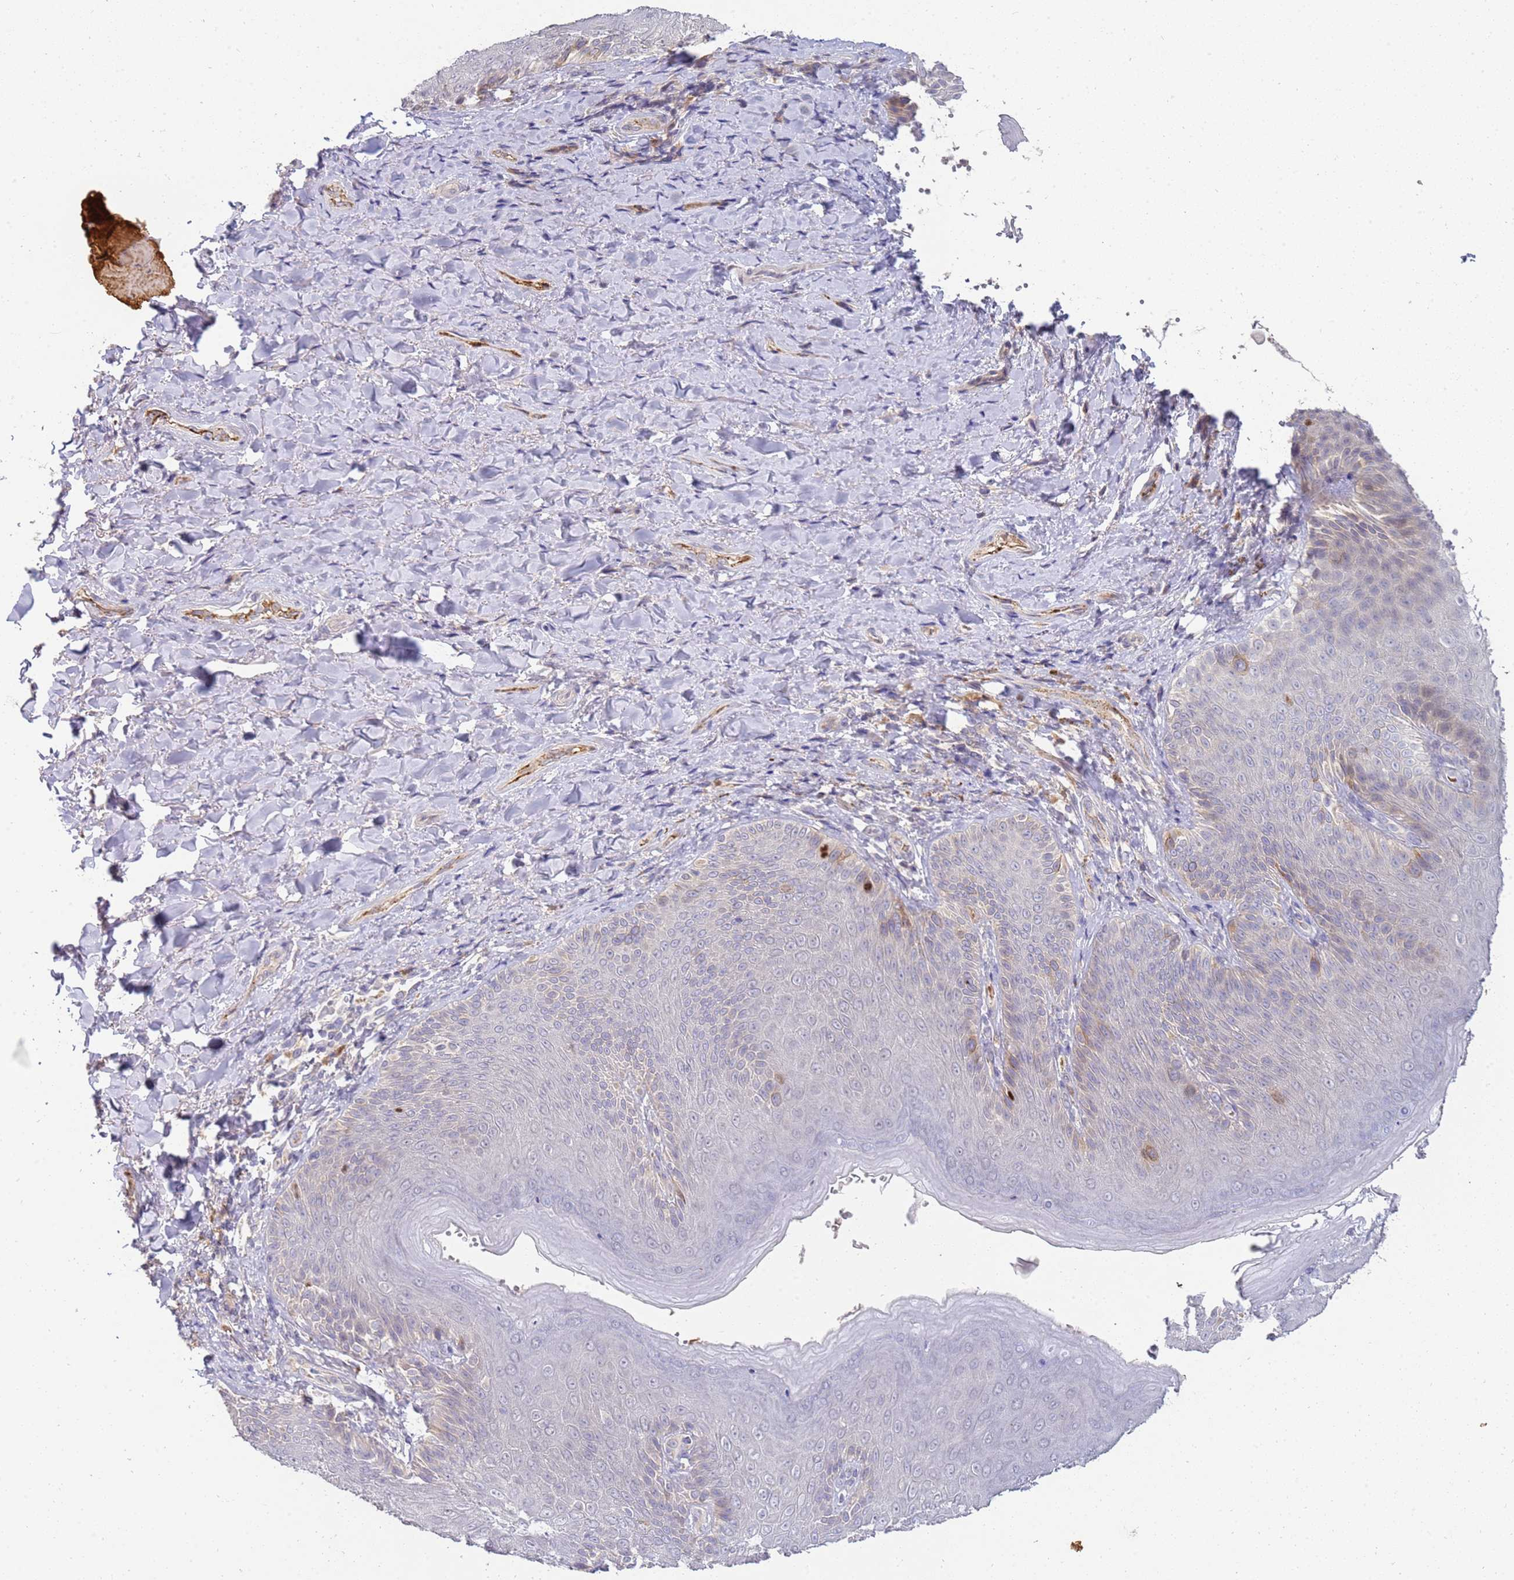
{"staining": {"intensity": "weak", "quantity": "<25%", "location": "cytoplasmic/membranous"}, "tissue": "skin", "cell_type": "Epidermal cells", "image_type": "normal", "snomed": [{"axis": "morphology", "description": "Normal tissue, NOS"}, {"axis": "topography", "description": "Anal"}], "caption": "There is no significant positivity in epidermal cells of skin.", "gene": "NMUR2", "patient": {"sex": "female", "age": 89}}